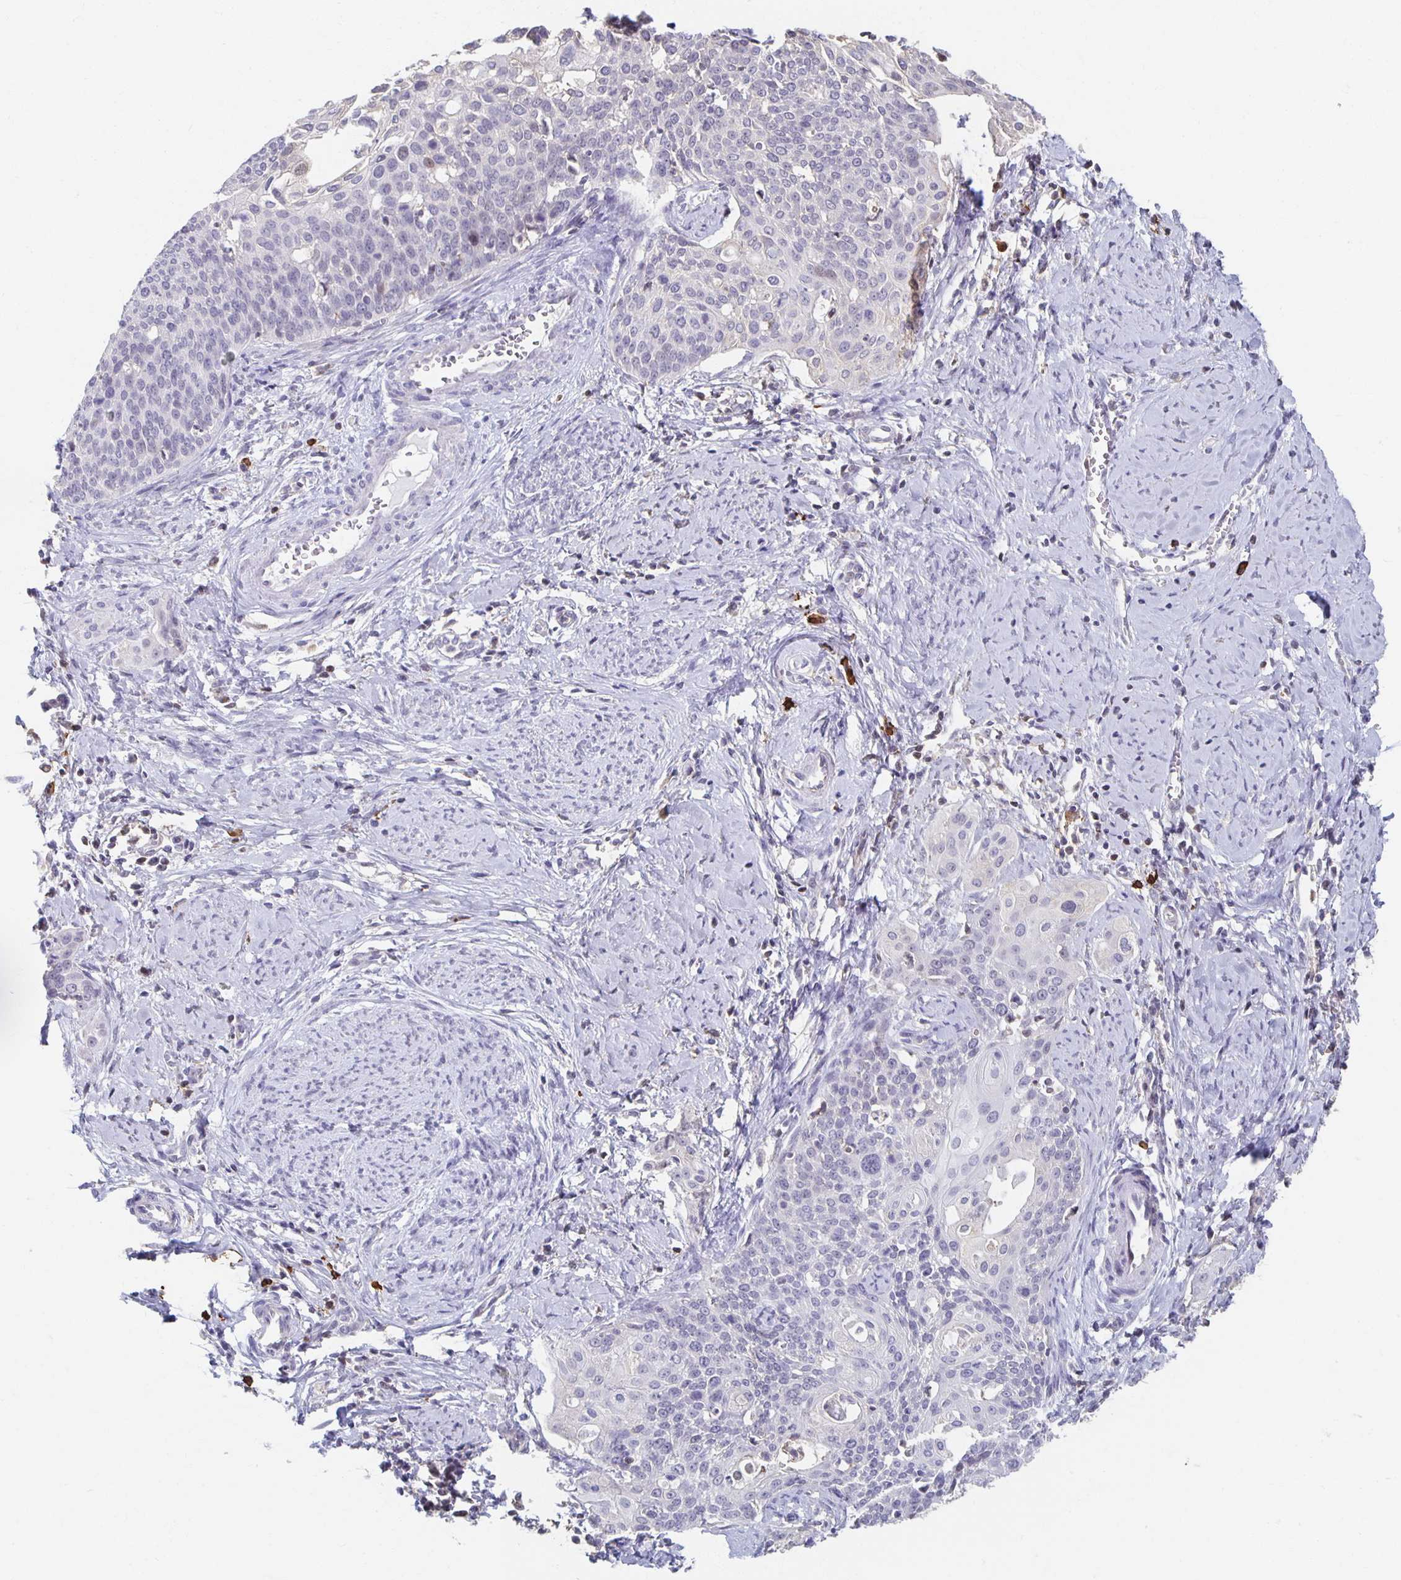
{"staining": {"intensity": "negative", "quantity": "none", "location": "none"}, "tissue": "cervical cancer", "cell_type": "Tumor cells", "image_type": "cancer", "snomed": [{"axis": "morphology", "description": "Squamous cell carcinoma, NOS"}, {"axis": "topography", "description": "Cervix"}], "caption": "Protein analysis of cervical cancer demonstrates no significant positivity in tumor cells.", "gene": "ZNF692", "patient": {"sex": "female", "age": 44}}